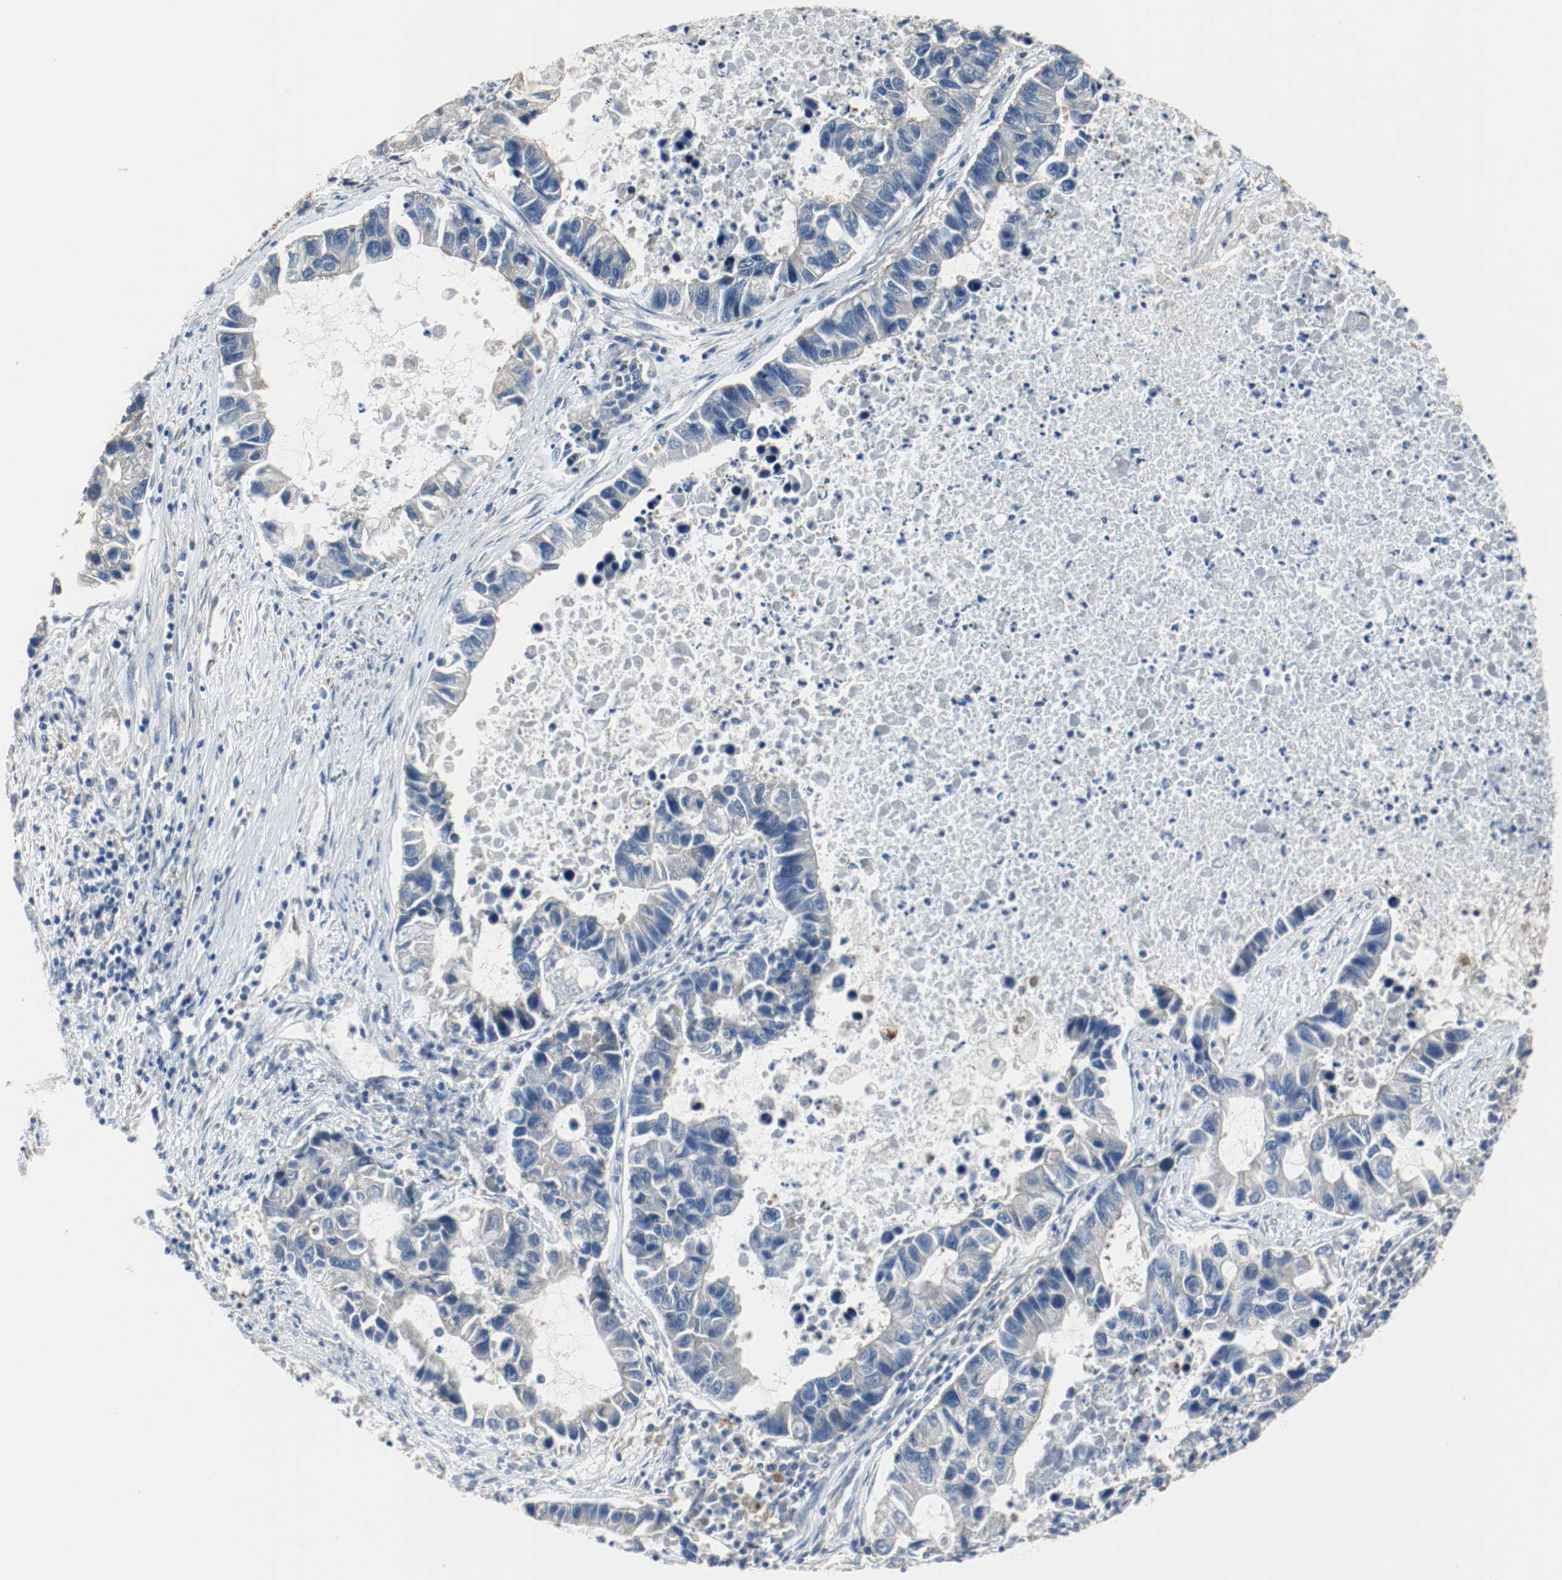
{"staining": {"intensity": "negative", "quantity": "none", "location": "none"}, "tissue": "lung cancer", "cell_type": "Tumor cells", "image_type": "cancer", "snomed": [{"axis": "morphology", "description": "Adenocarcinoma, NOS"}, {"axis": "topography", "description": "Lung"}], "caption": "The micrograph reveals no significant expression in tumor cells of adenocarcinoma (lung).", "gene": "TUBA3D", "patient": {"sex": "female", "age": 51}}